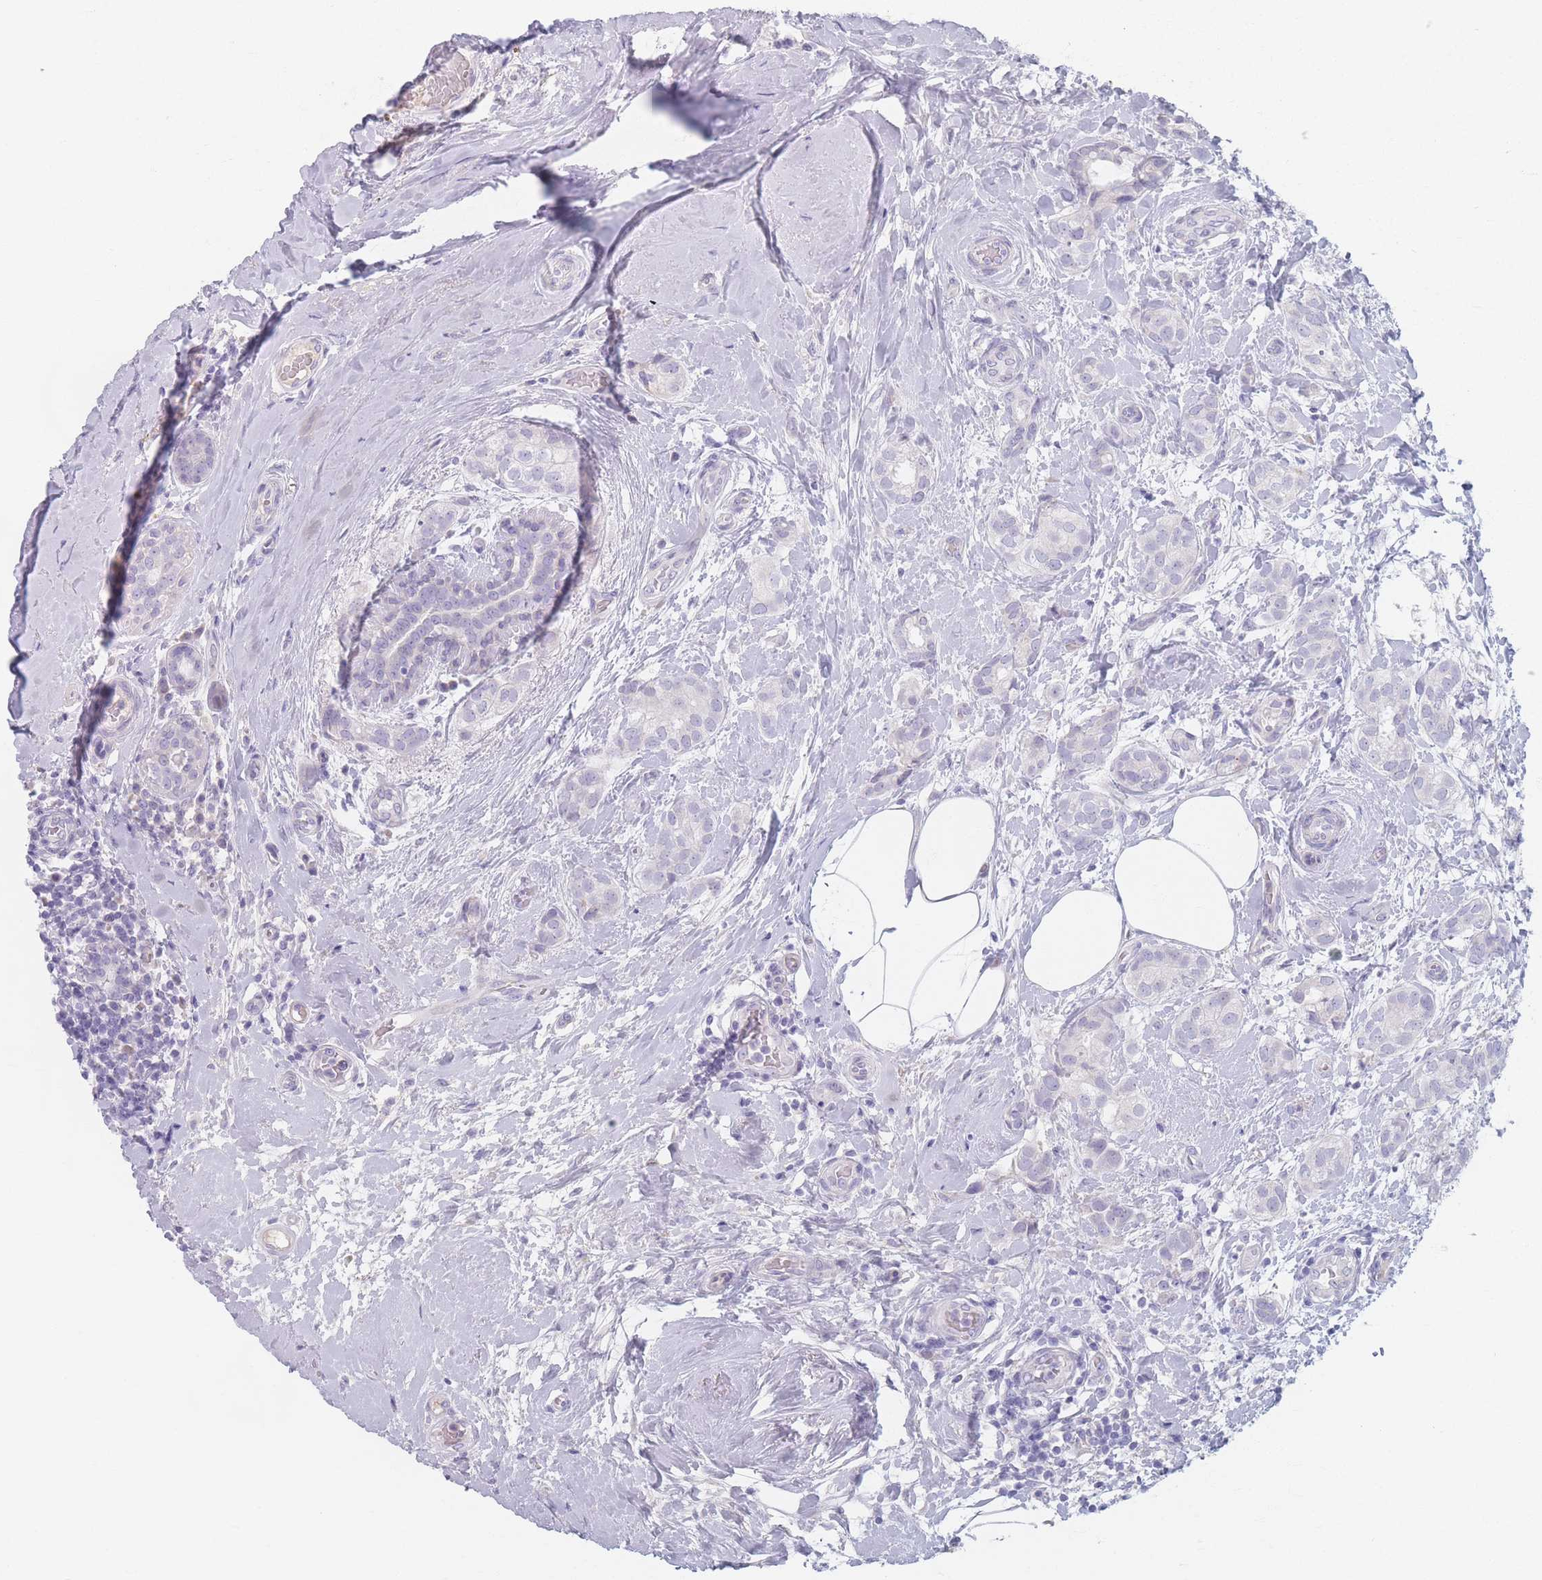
{"staining": {"intensity": "negative", "quantity": "none", "location": "none"}, "tissue": "breast cancer", "cell_type": "Tumor cells", "image_type": "cancer", "snomed": [{"axis": "morphology", "description": "Duct carcinoma"}, {"axis": "topography", "description": "Breast"}], "caption": "An image of human invasive ductal carcinoma (breast) is negative for staining in tumor cells.", "gene": "PIGM", "patient": {"sex": "female", "age": 73}}